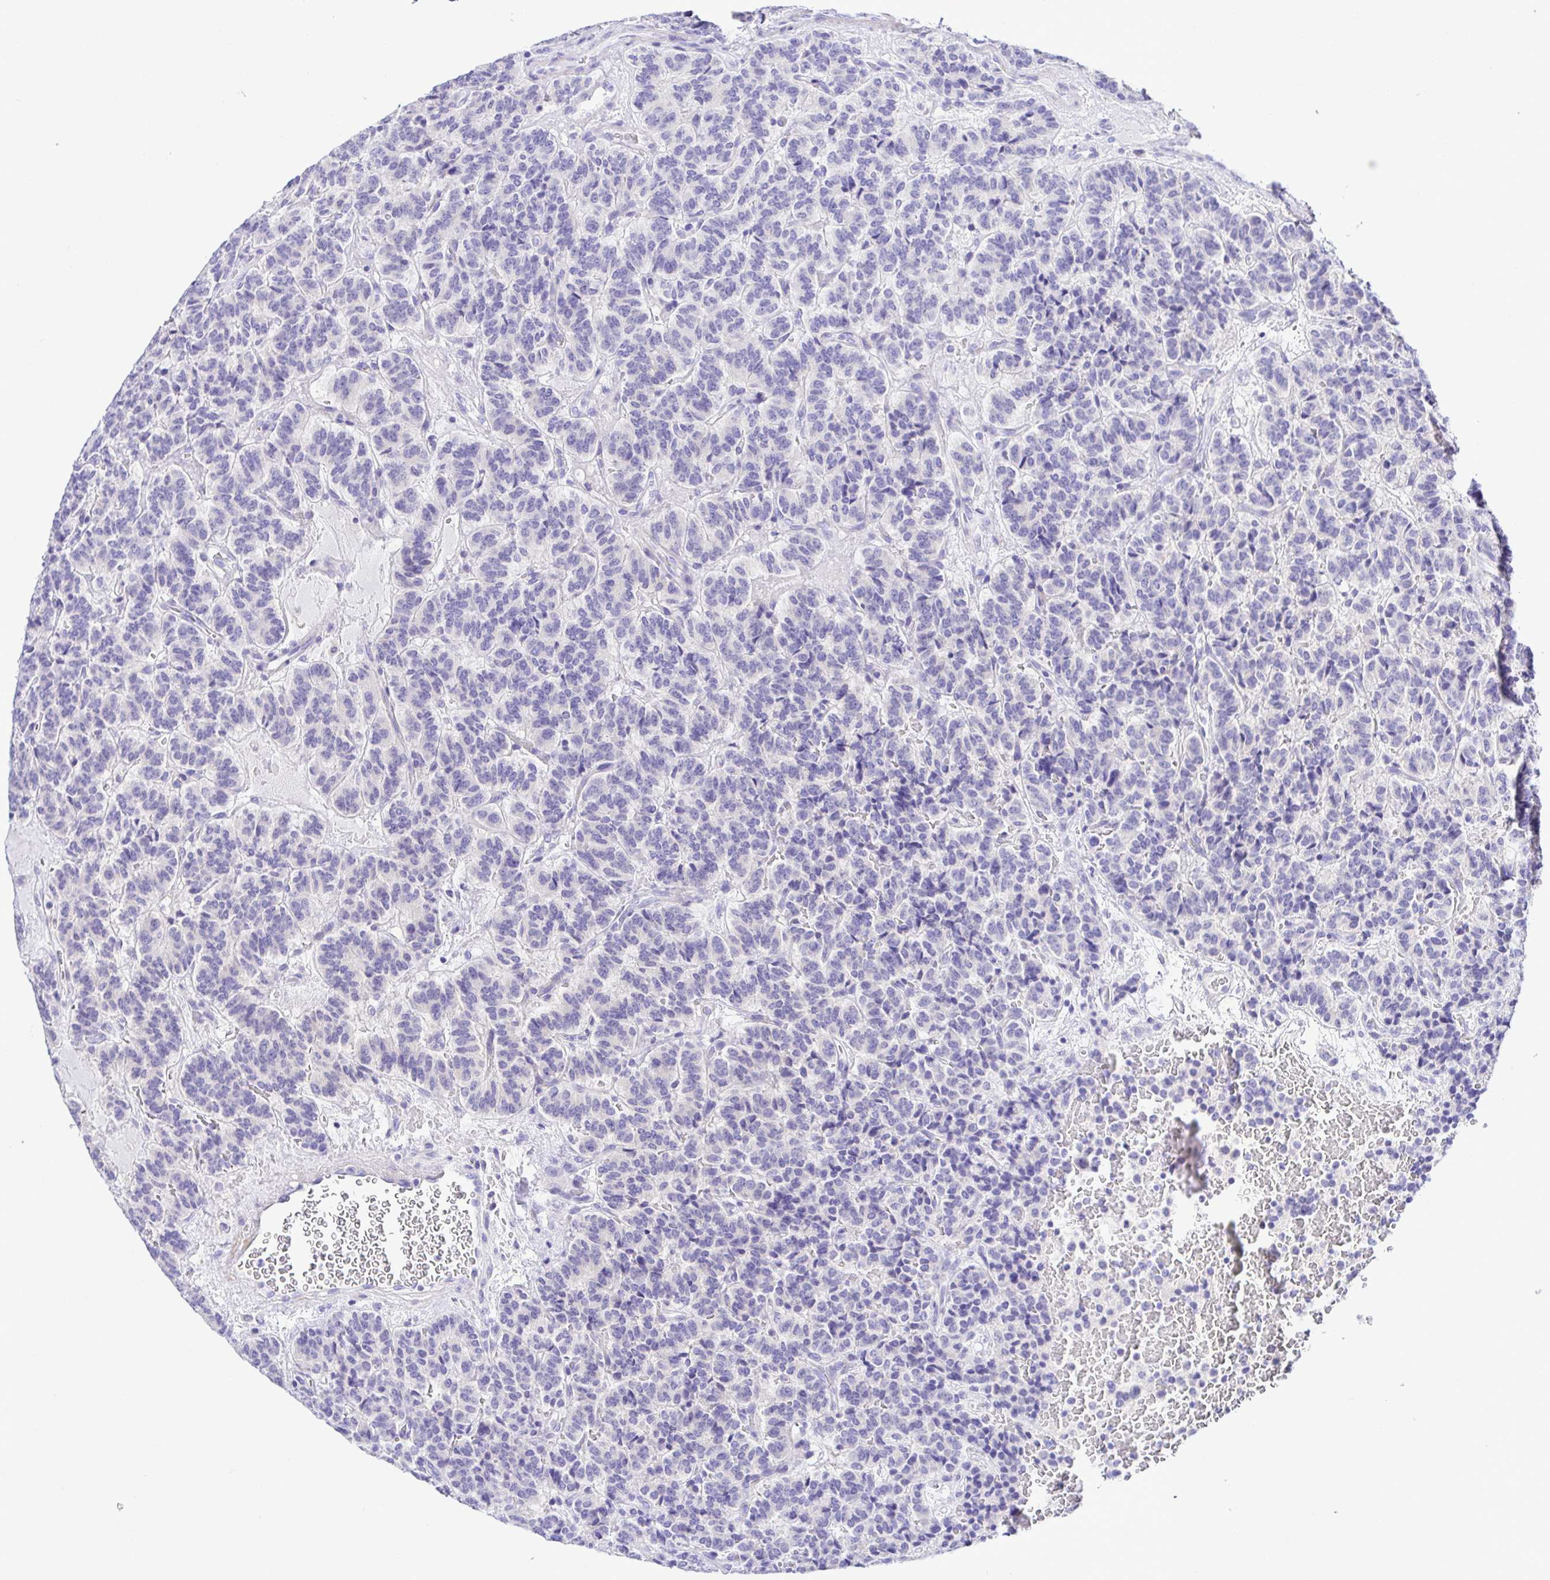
{"staining": {"intensity": "negative", "quantity": "none", "location": "none"}, "tissue": "carcinoid", "cell_type": "Tumor cells", "image_type": "cancer", "snomed": [{"axis": "morphology", "description": "Carcinoid, malignant, NOS"}, {"axis": "topography", "description": "Pancreas"}], "caption": "The micrograph displays no staining of tumor cells in carcinoid.", "gene": "BACE2", "patient": {"sex": "male", "age": 36}}